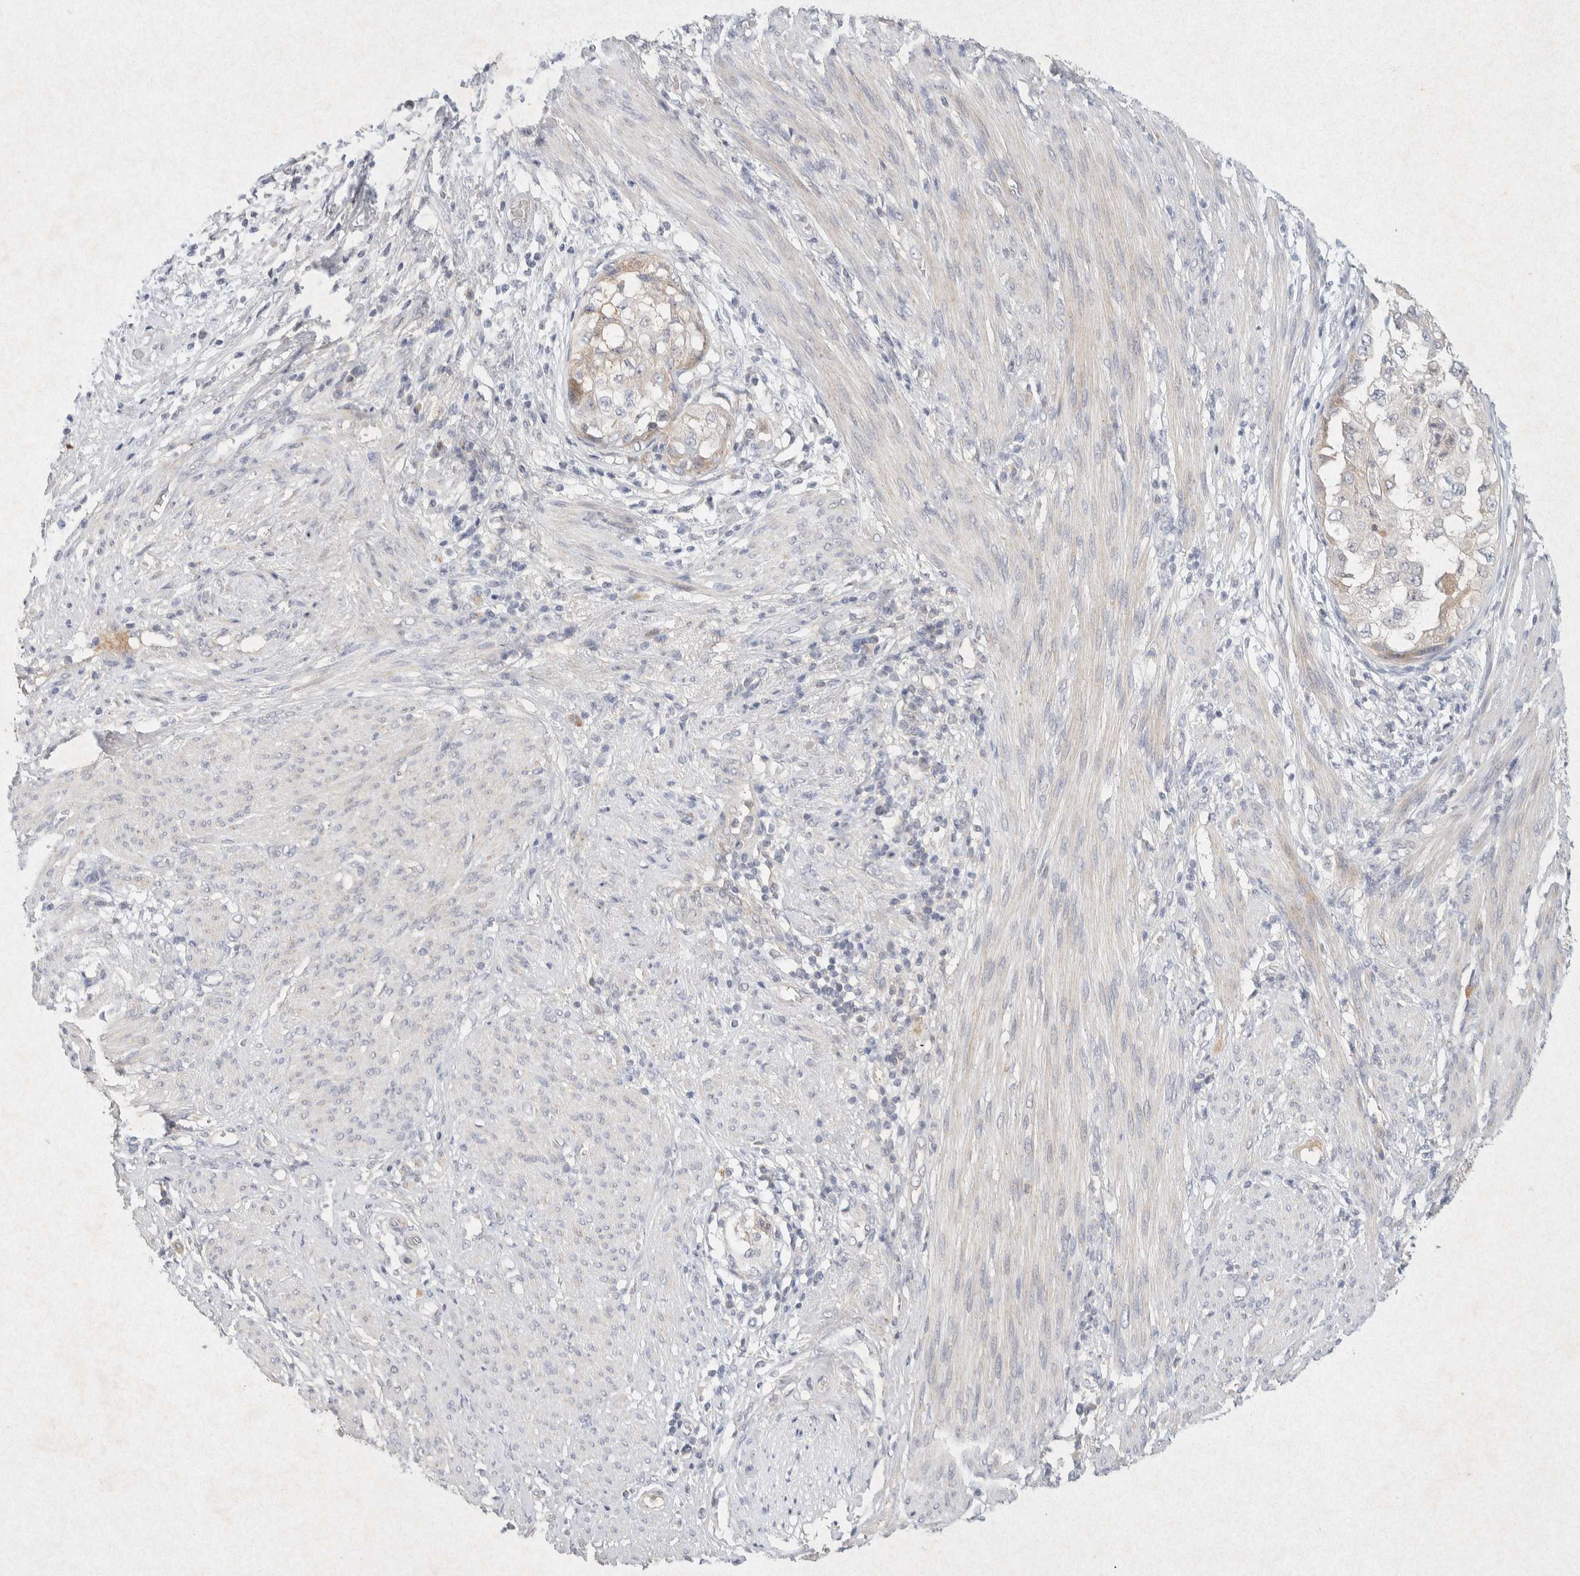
{"staining": {"intensity": "weak", "quantity": "<25%", "location": "cytoplasmic/membranous"}, "tissue": "endometrial cancer", "cell_type": "Tumor cells", "image_type": "cancer", "snomed": [{"axis": "morphology", "description": "Adenocarcinoma, NOS"}, {"axis": "topography", "description": "Endometrium"}], "caption": "Tumor cells are negative for protein expression in human endometrial cancer (adenocarcinoma).", "gene": "GNAI1", "patient": {"sex": "female", "age": 85}}